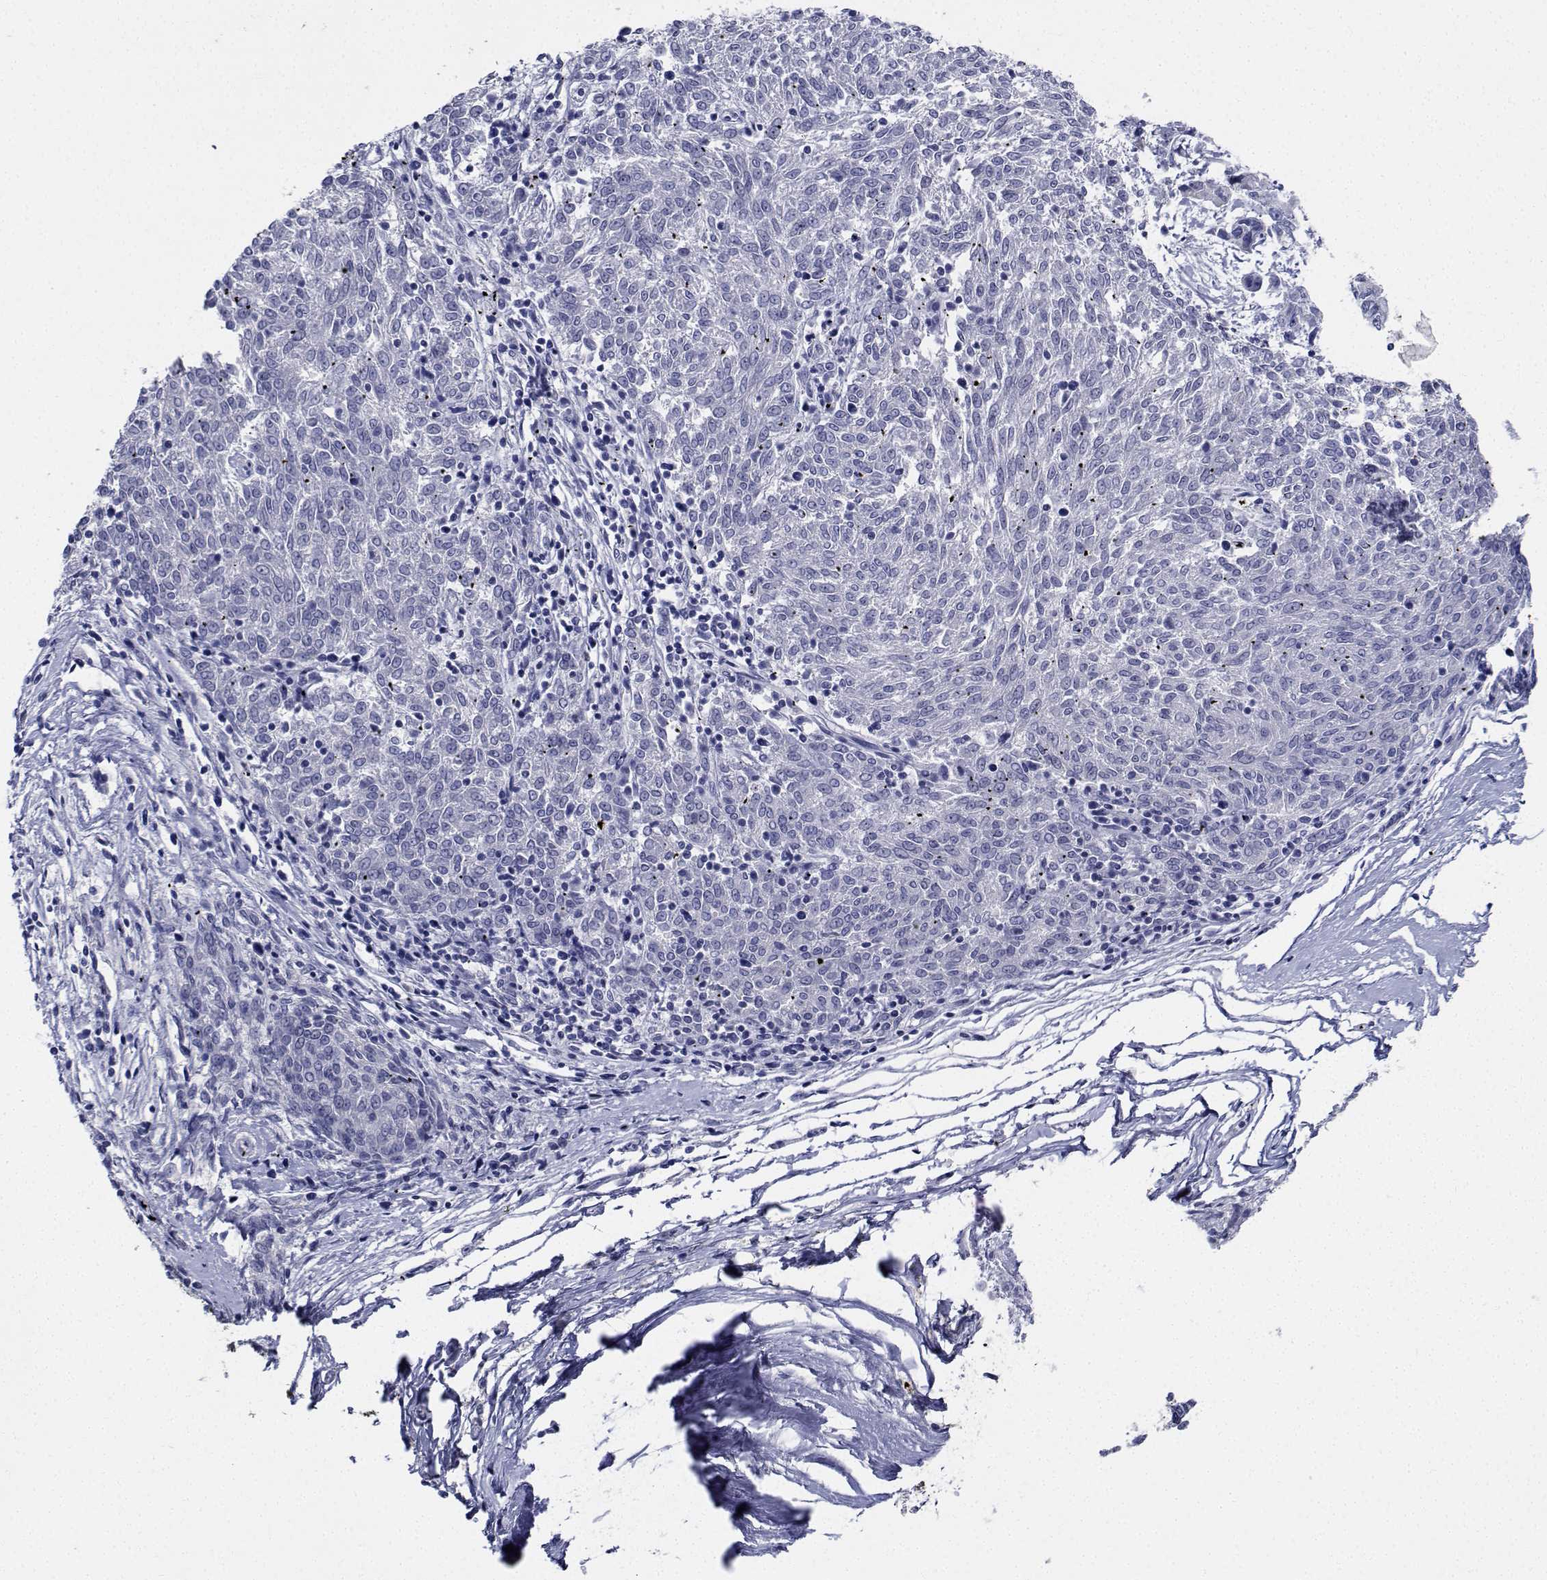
{"staining": {"intensity": "negative", "quantity": "none", "location": "none"}, "tissue": "melanoma", "cell_type": "Tumor cells", "image_type": "cancer", "snomed": [{"axis": "morphology", "description": "Malignant melanoma, NOS"}, {"axis": "topography", "description": "Skin"}], "caption": "High power microscopy image of an IHC histopathology image of malignant melanoma, revealing no significant expression in tumor cells.", "gene": "PLXNA4", "patient": {"sex": "female", "age": 72}}